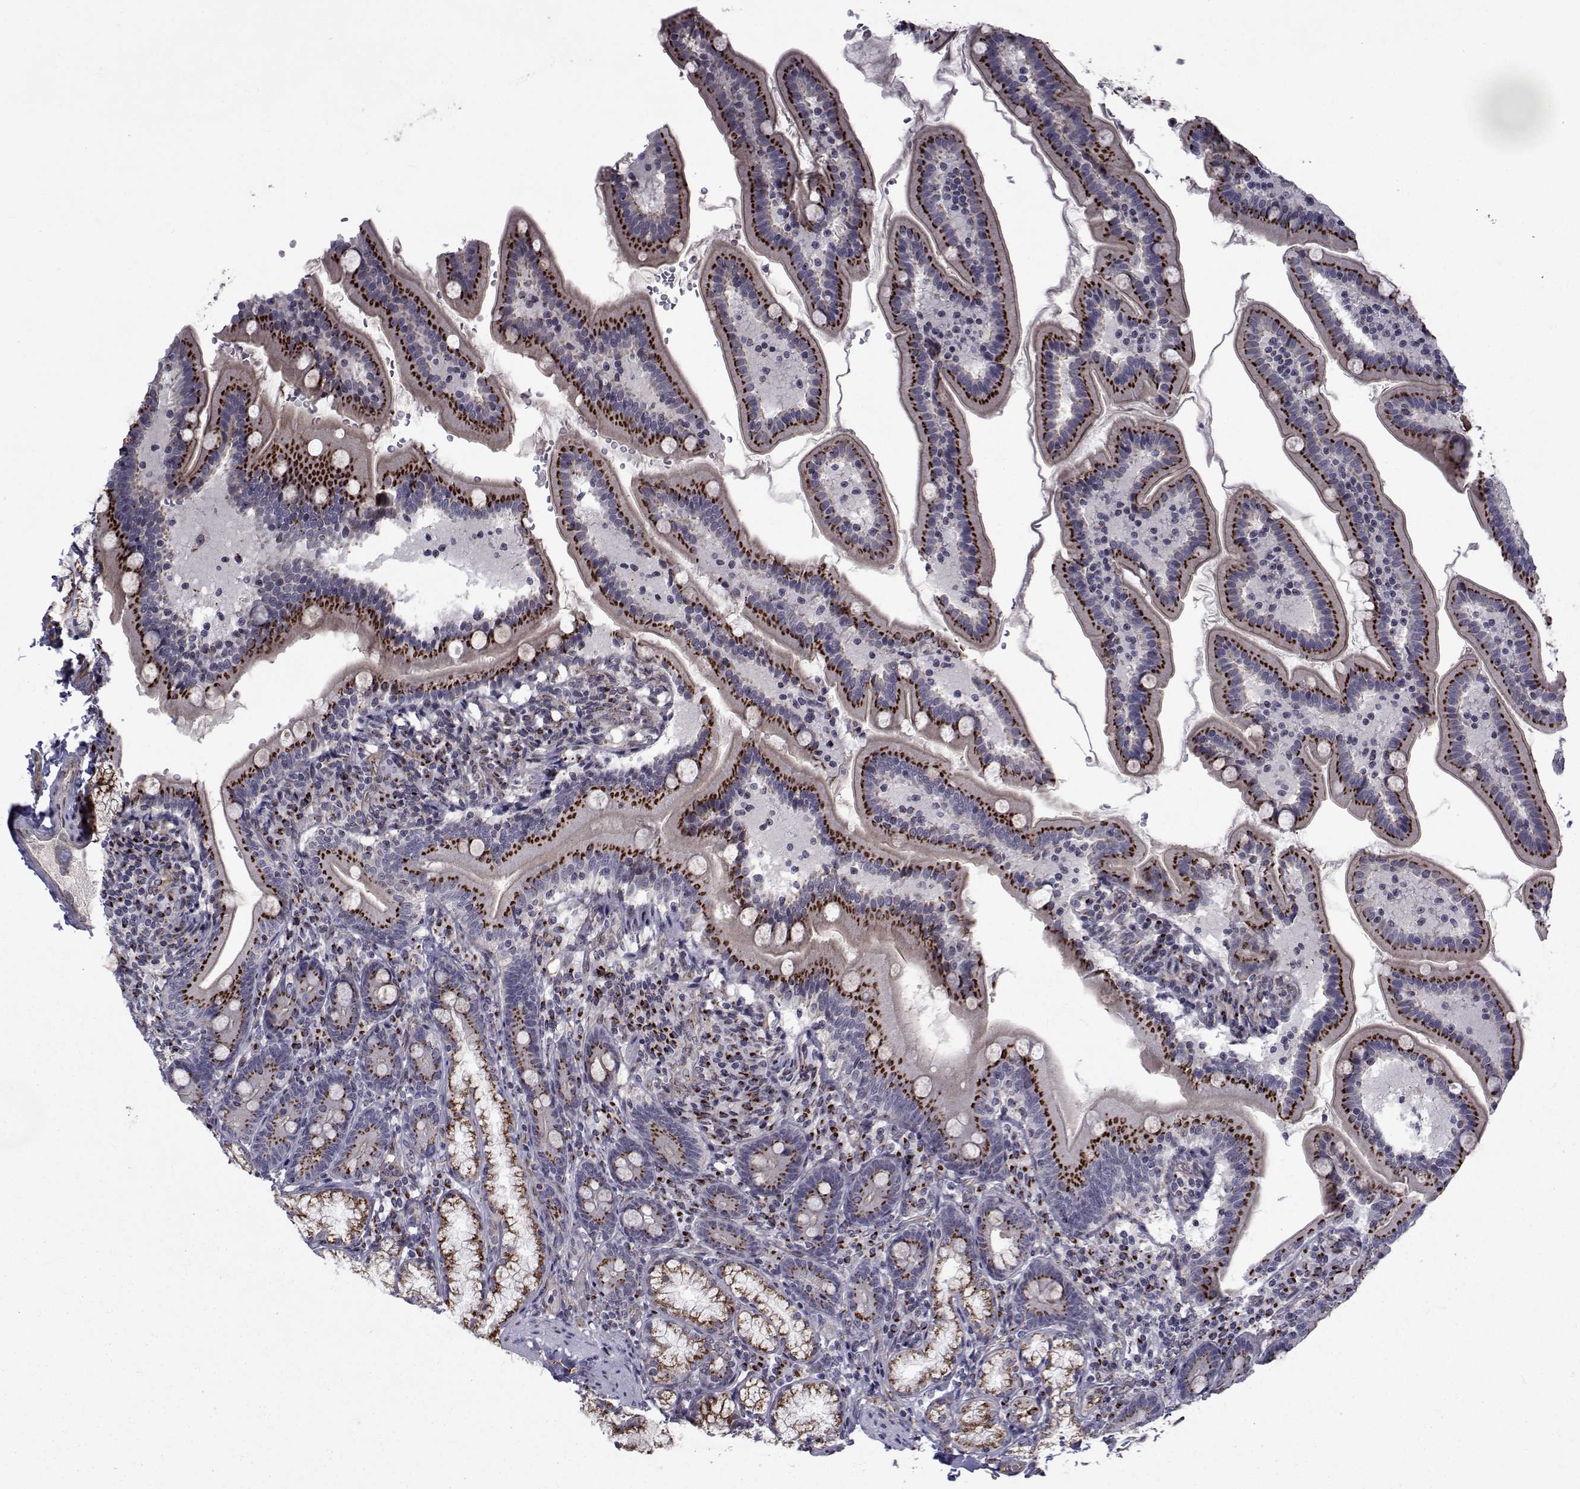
{"staining": {"intensity": "strong", "quantity": ">75%", "location": "cytoplasmic/membranous"}, "tissue": "duodenum", "cell_type": "Glandular cells", "image_type": "normal", "snomed": [{"axis": "morphology", "description": "Normal tissue, NOS"}, {"axis": "topography", "description": "Duodenum"}], "caption": "This is a histology image of immunohistochemistry staining of normal duodenum, which shows strong expression in the cytoplasmic/membranous of glandular cells.", "gene": "ATP6V1C2", "patient": {"sex": "female", "age": 67}}